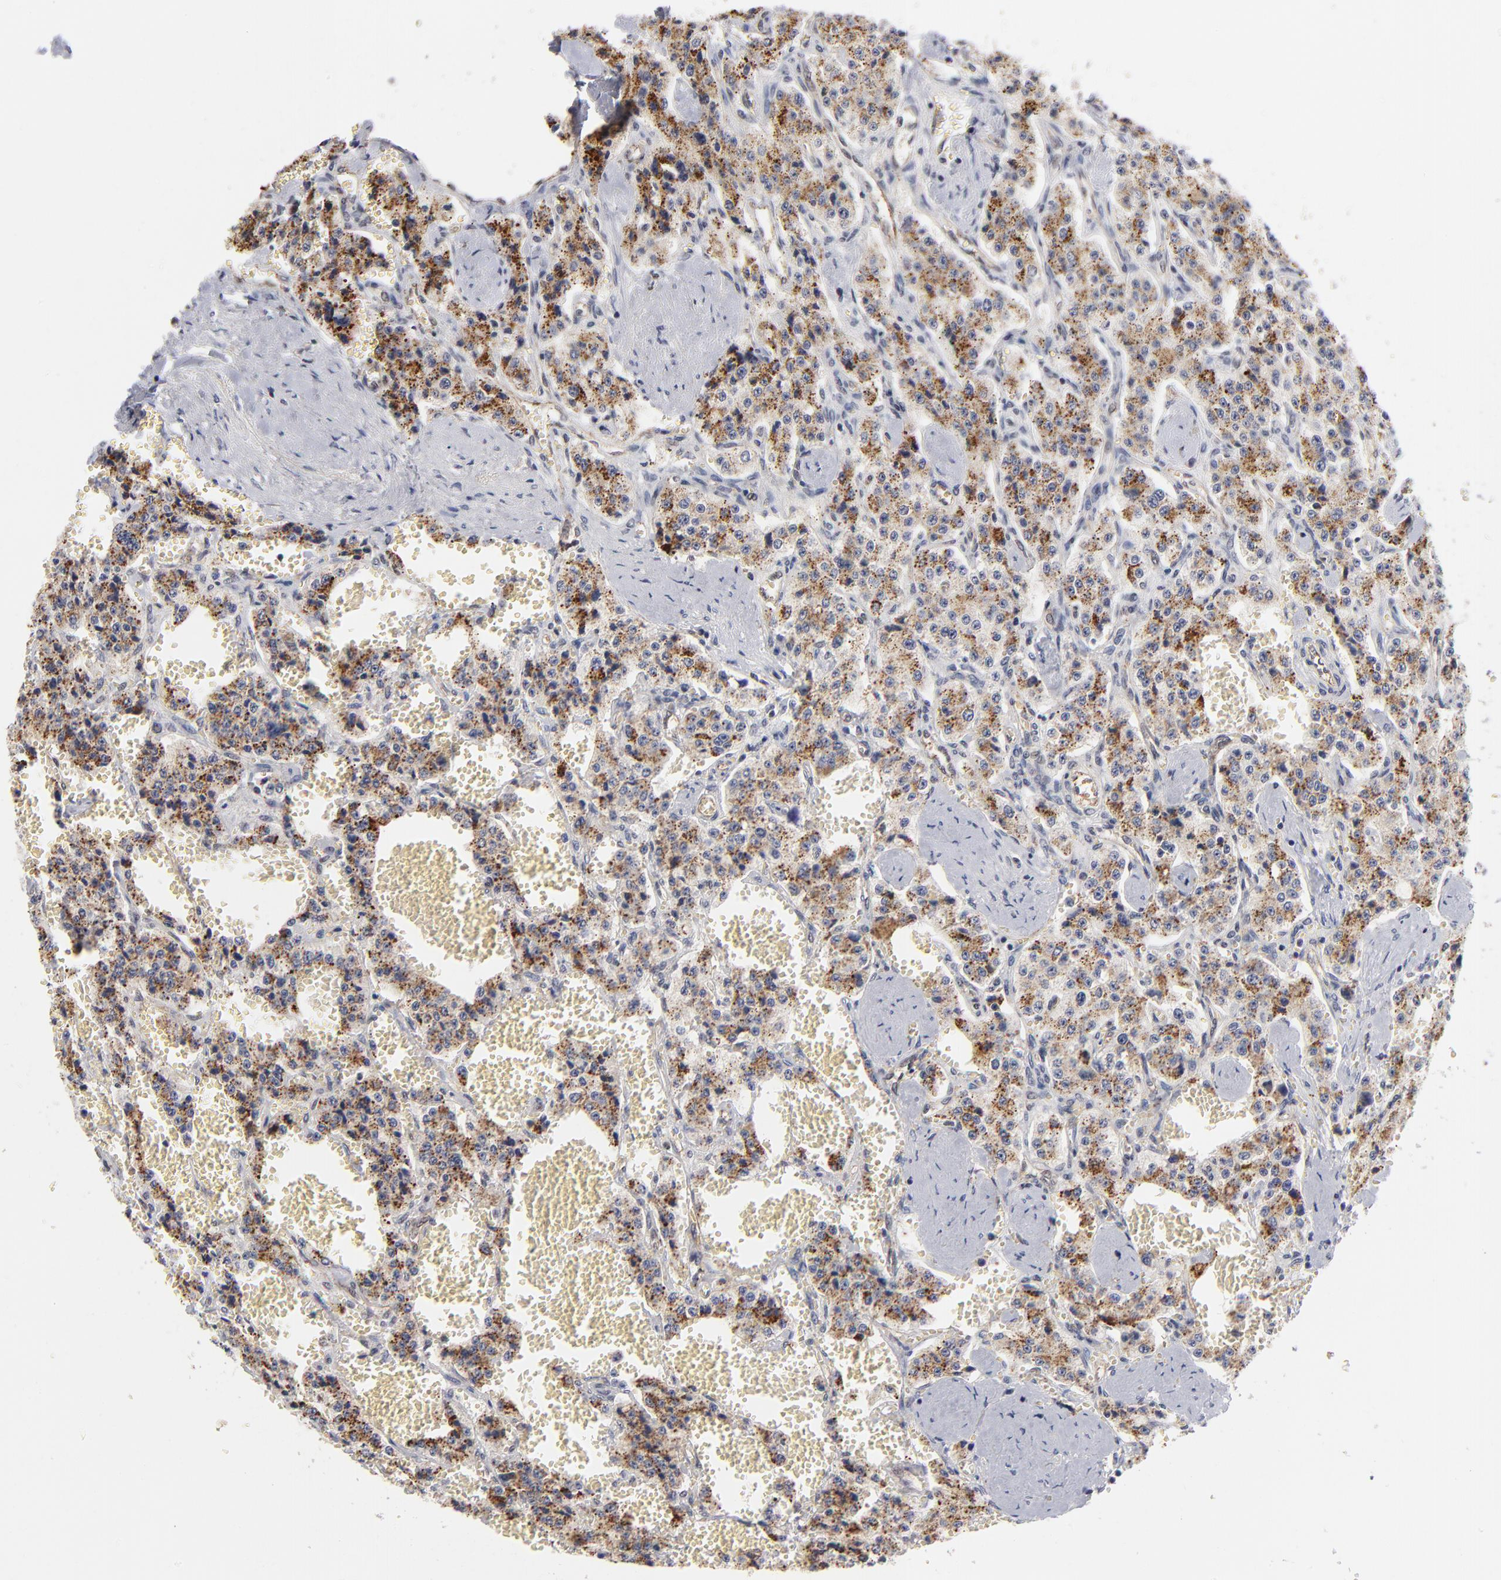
{"staining": {"intensity": "moderate", "quantity": ">75%", "location": "cytoplasmic/membranous"}, "tissue": "carcinoid", "cell_type": "Tumor cells", "image_type": "cancer", "snomed": [{"axis": "morphology", "description": "Carcinoid, malignant, NOS"}, {"axis": "topography", "description": "Small intestine"}], "caption": "Carcinoid tissue reveals moderate cytoplasmic/membranous expression in approximately >75% of tumor cells", "gene": "GABPA", "patient": {"sex": "male", "age": 52}}